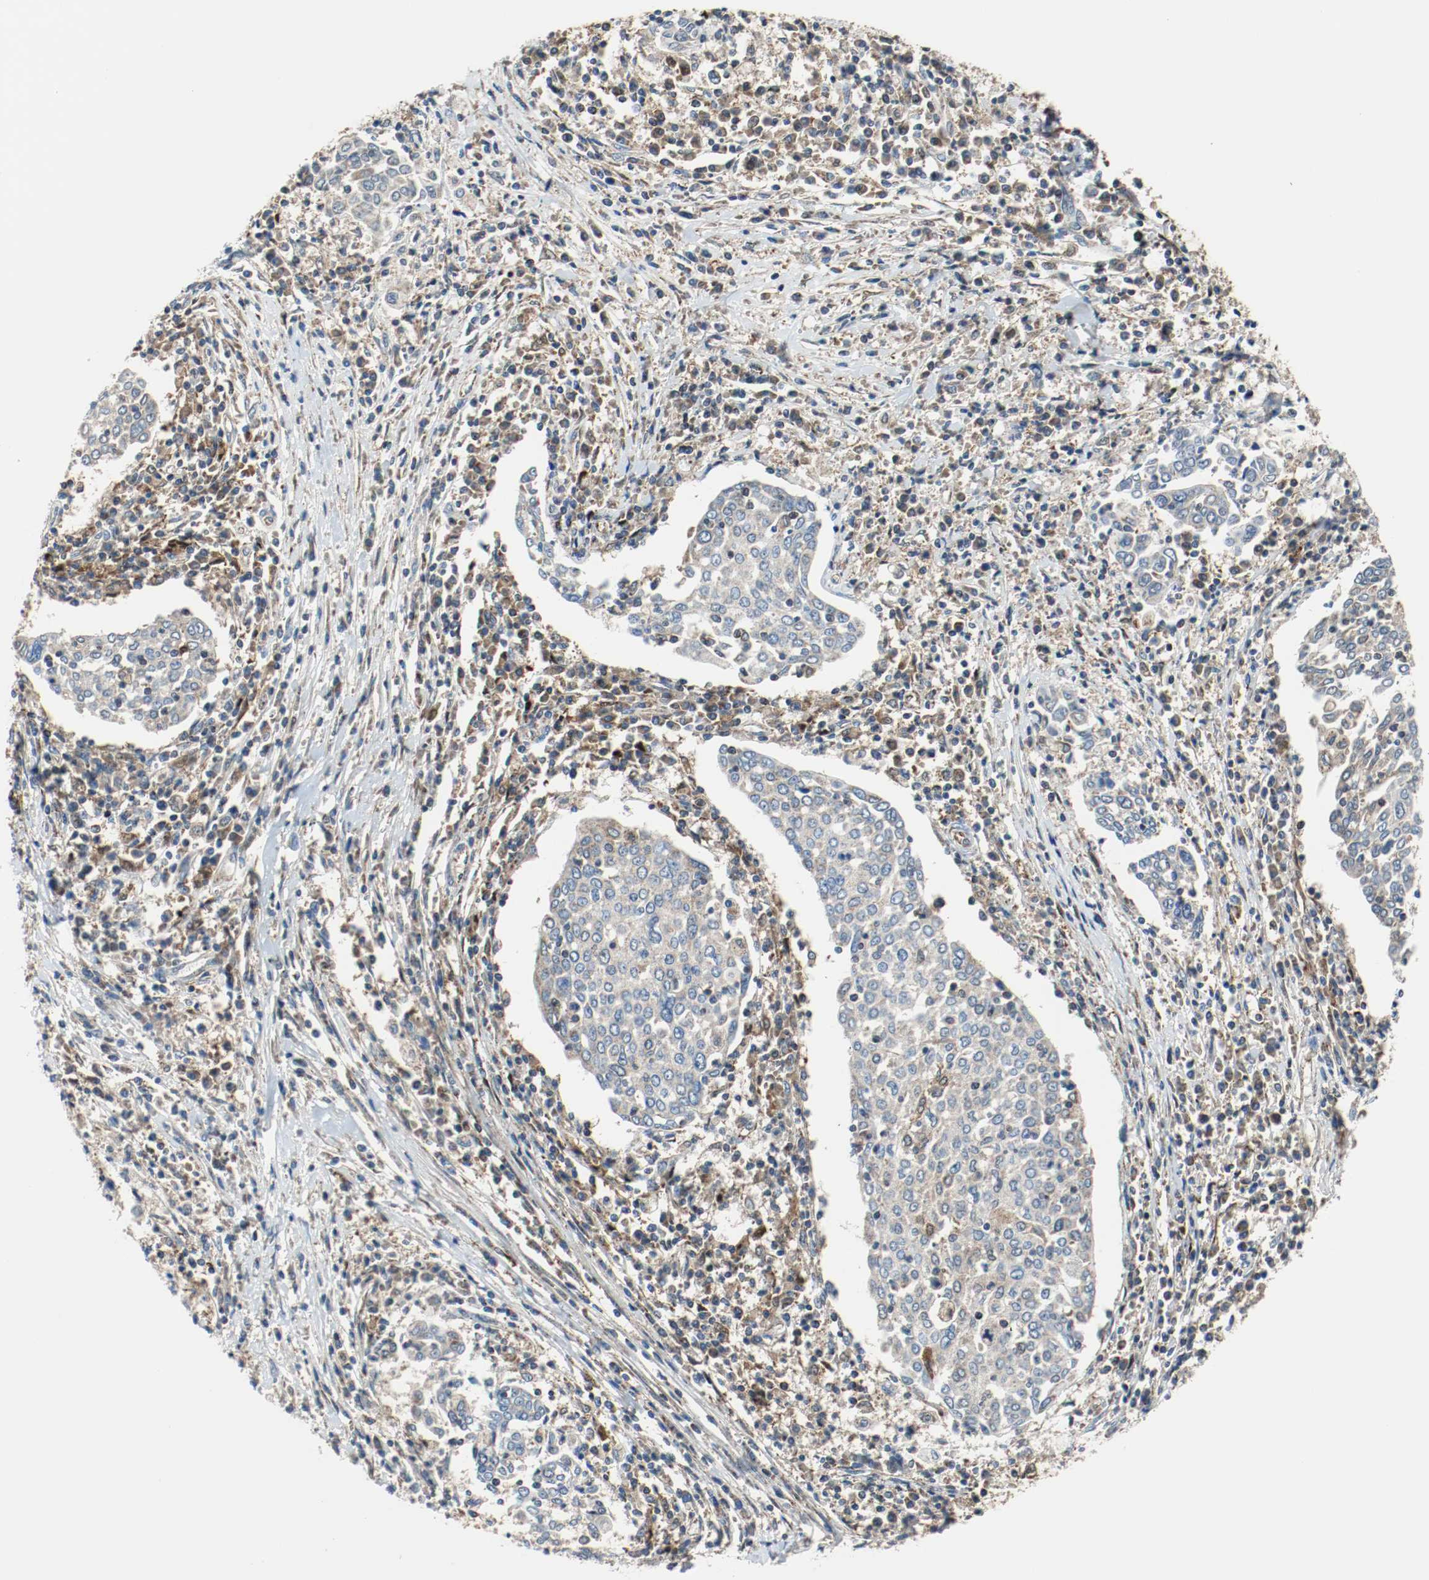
{"staining": {"intensity": "weak", "quantity": ">75%", "location": "cytoplasmic/membranous"}, "tissue": "cervical cancer", "cell_type": "Tumor cells", "image_type": "cancer", "snomed": [{"axis": "morphology", "description": "Squamous cell carcinoma, NOS"}, {"axis": "topography", "description": "Cervix"}], "caption": "A brown stain highlights weak cytoplasmic/membranous expression of a protein in cervical cancer tumor cells.", "gene": "TXNRD1", "patient": {"sex": "female", "age": 40}}